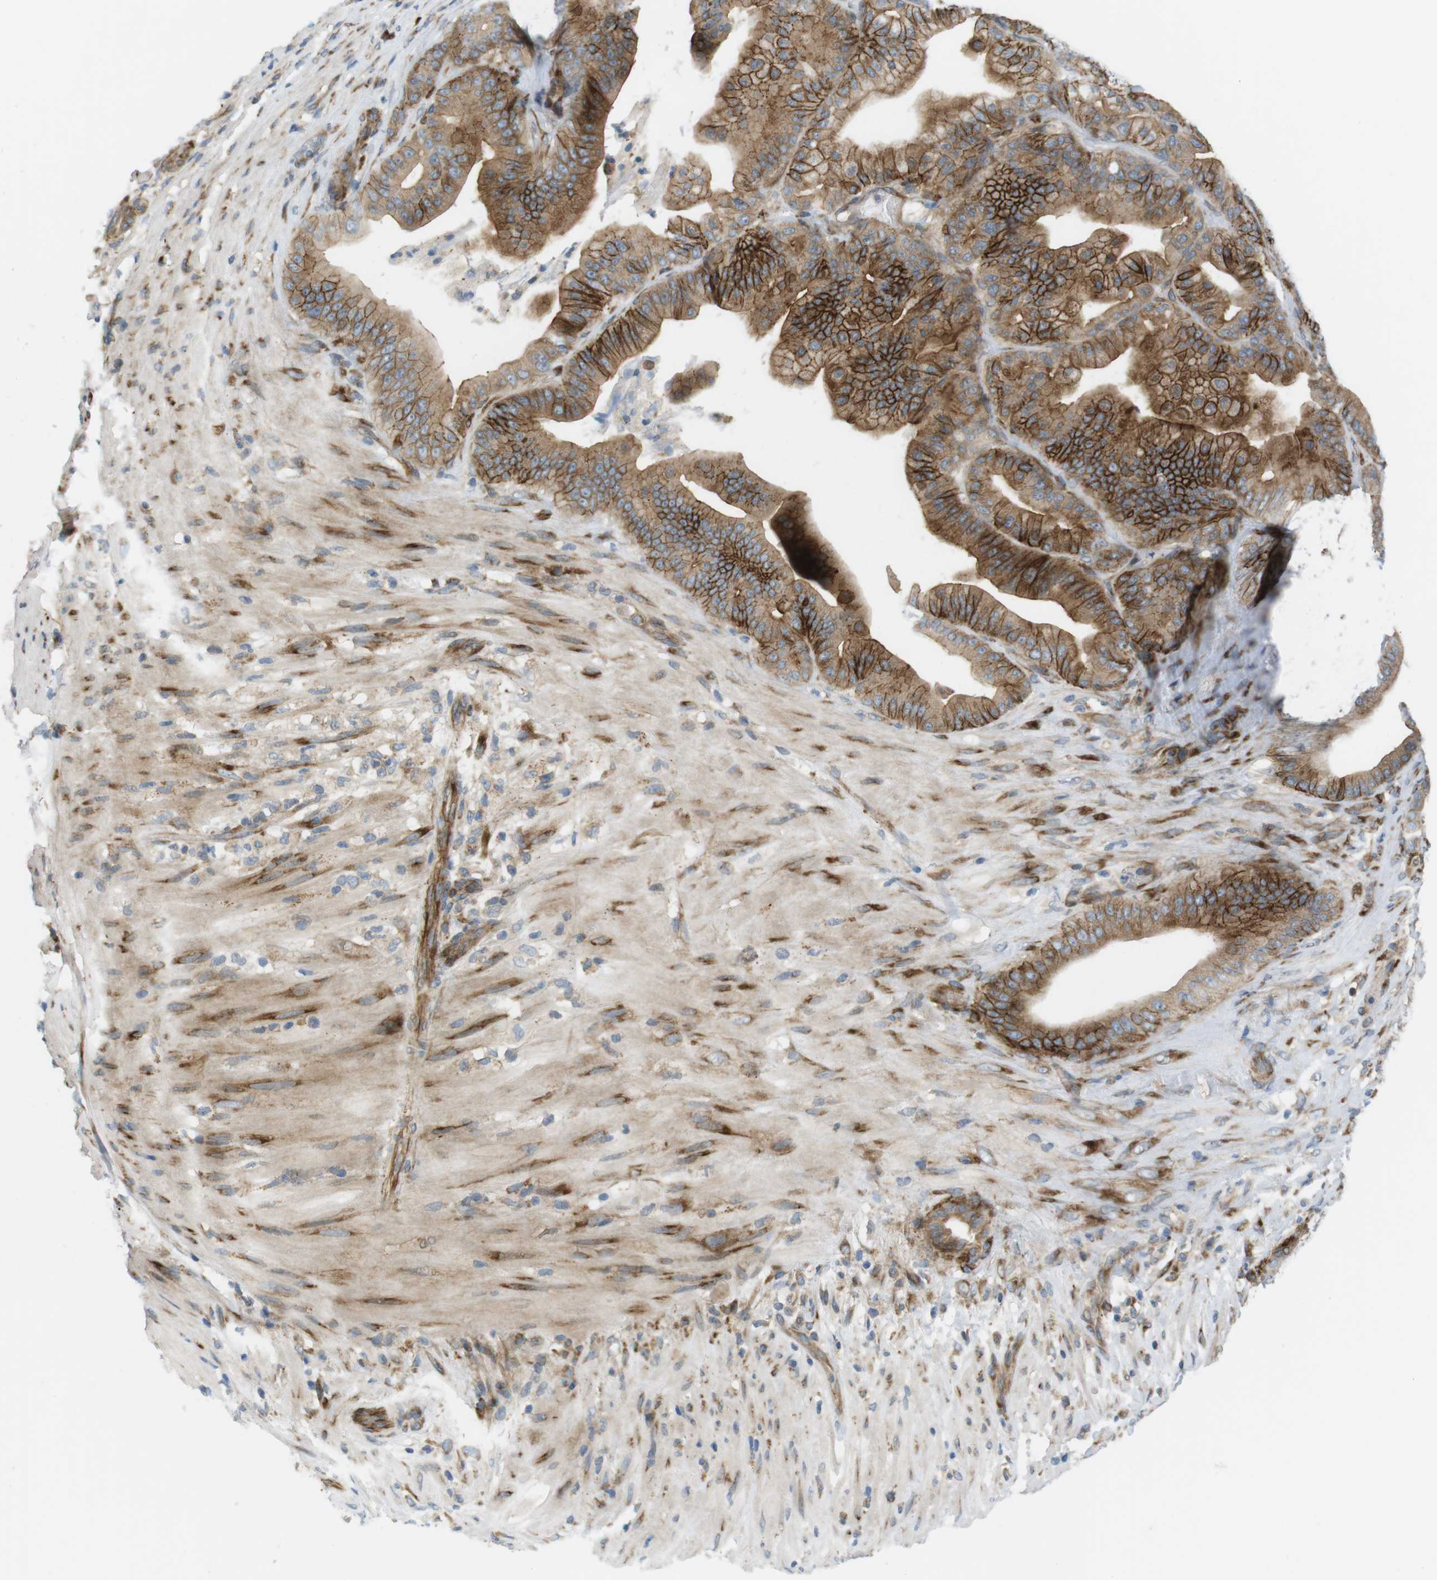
{"staining": {"intensity": "moderate", "quantity": ">75%", "location": "cytoplasmic/membranous"}, "tissue": "pancreatic cancer", "cell_type": "Tumor cells", "image_type": "cancer", "snomed": [{"axis": "morphology", "description": "Adenocarcinoma, NOS"}, {"axis": "topography", "description": "Pancreas"}], "caption": "Moderate cytoplasmic/membranous protein positivity is present in about >75% of tumor cells in pancreatic cancer. Nuclei are stained in blue.", "gene": "GJC3", "patient": {"sex": "male", "age": 63}}